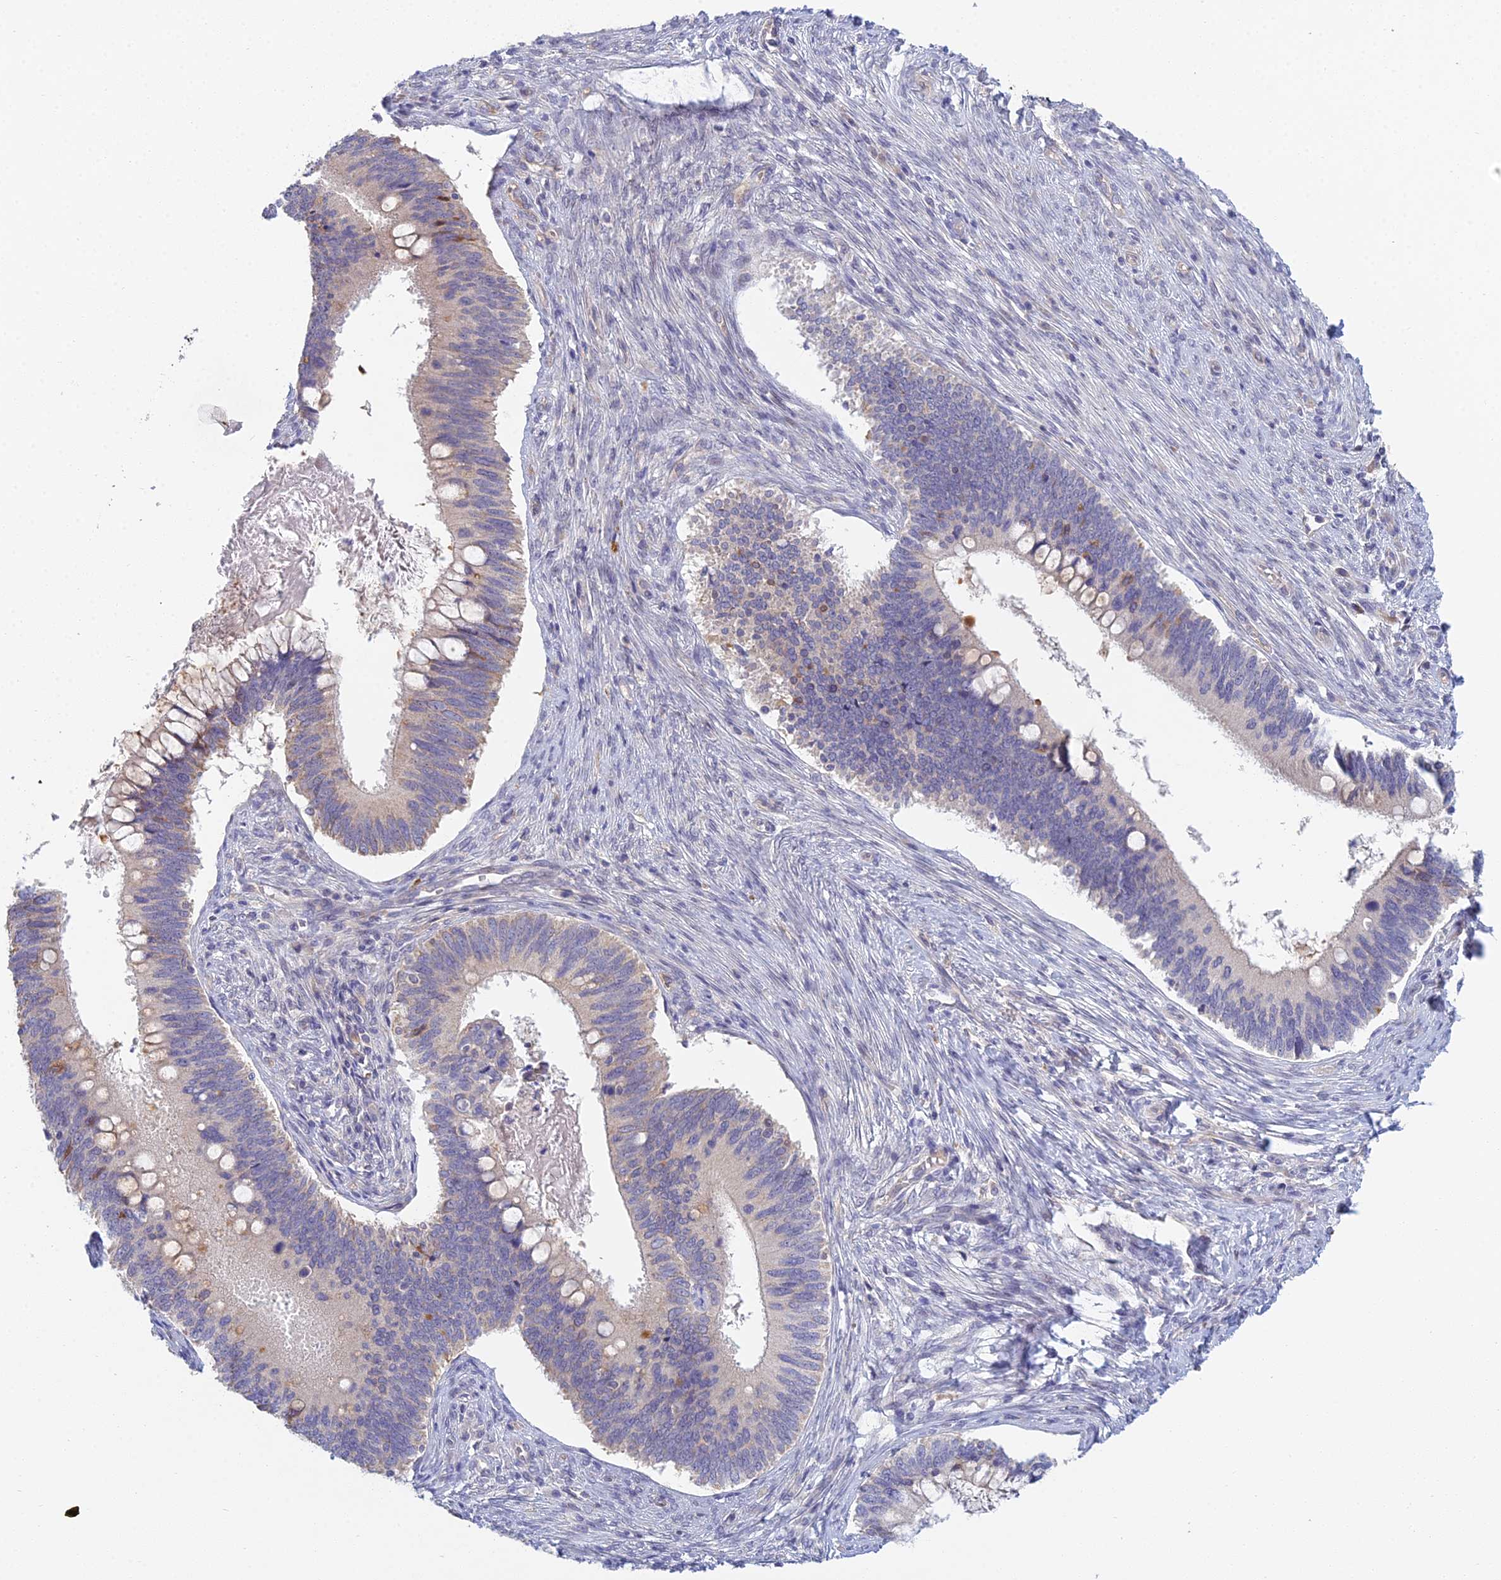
{"staining": {"intensity": "negative", "quantity": "none", "location": "none"}, "tissue": "cervical cancer", "cell_type": "Tumor cells", "image_type": "cancer", "snomed": [{"axis": "morphology", "description": "Adenocarcinoma, NOS"}, {"axis": "topography", "description": "Cervix"}], "caption": "Tumor cells show no significant protein positivity in cervical adenocarcinoma.", "gene": "METTL26", "patient": {"sex": "female", "age": 42}}